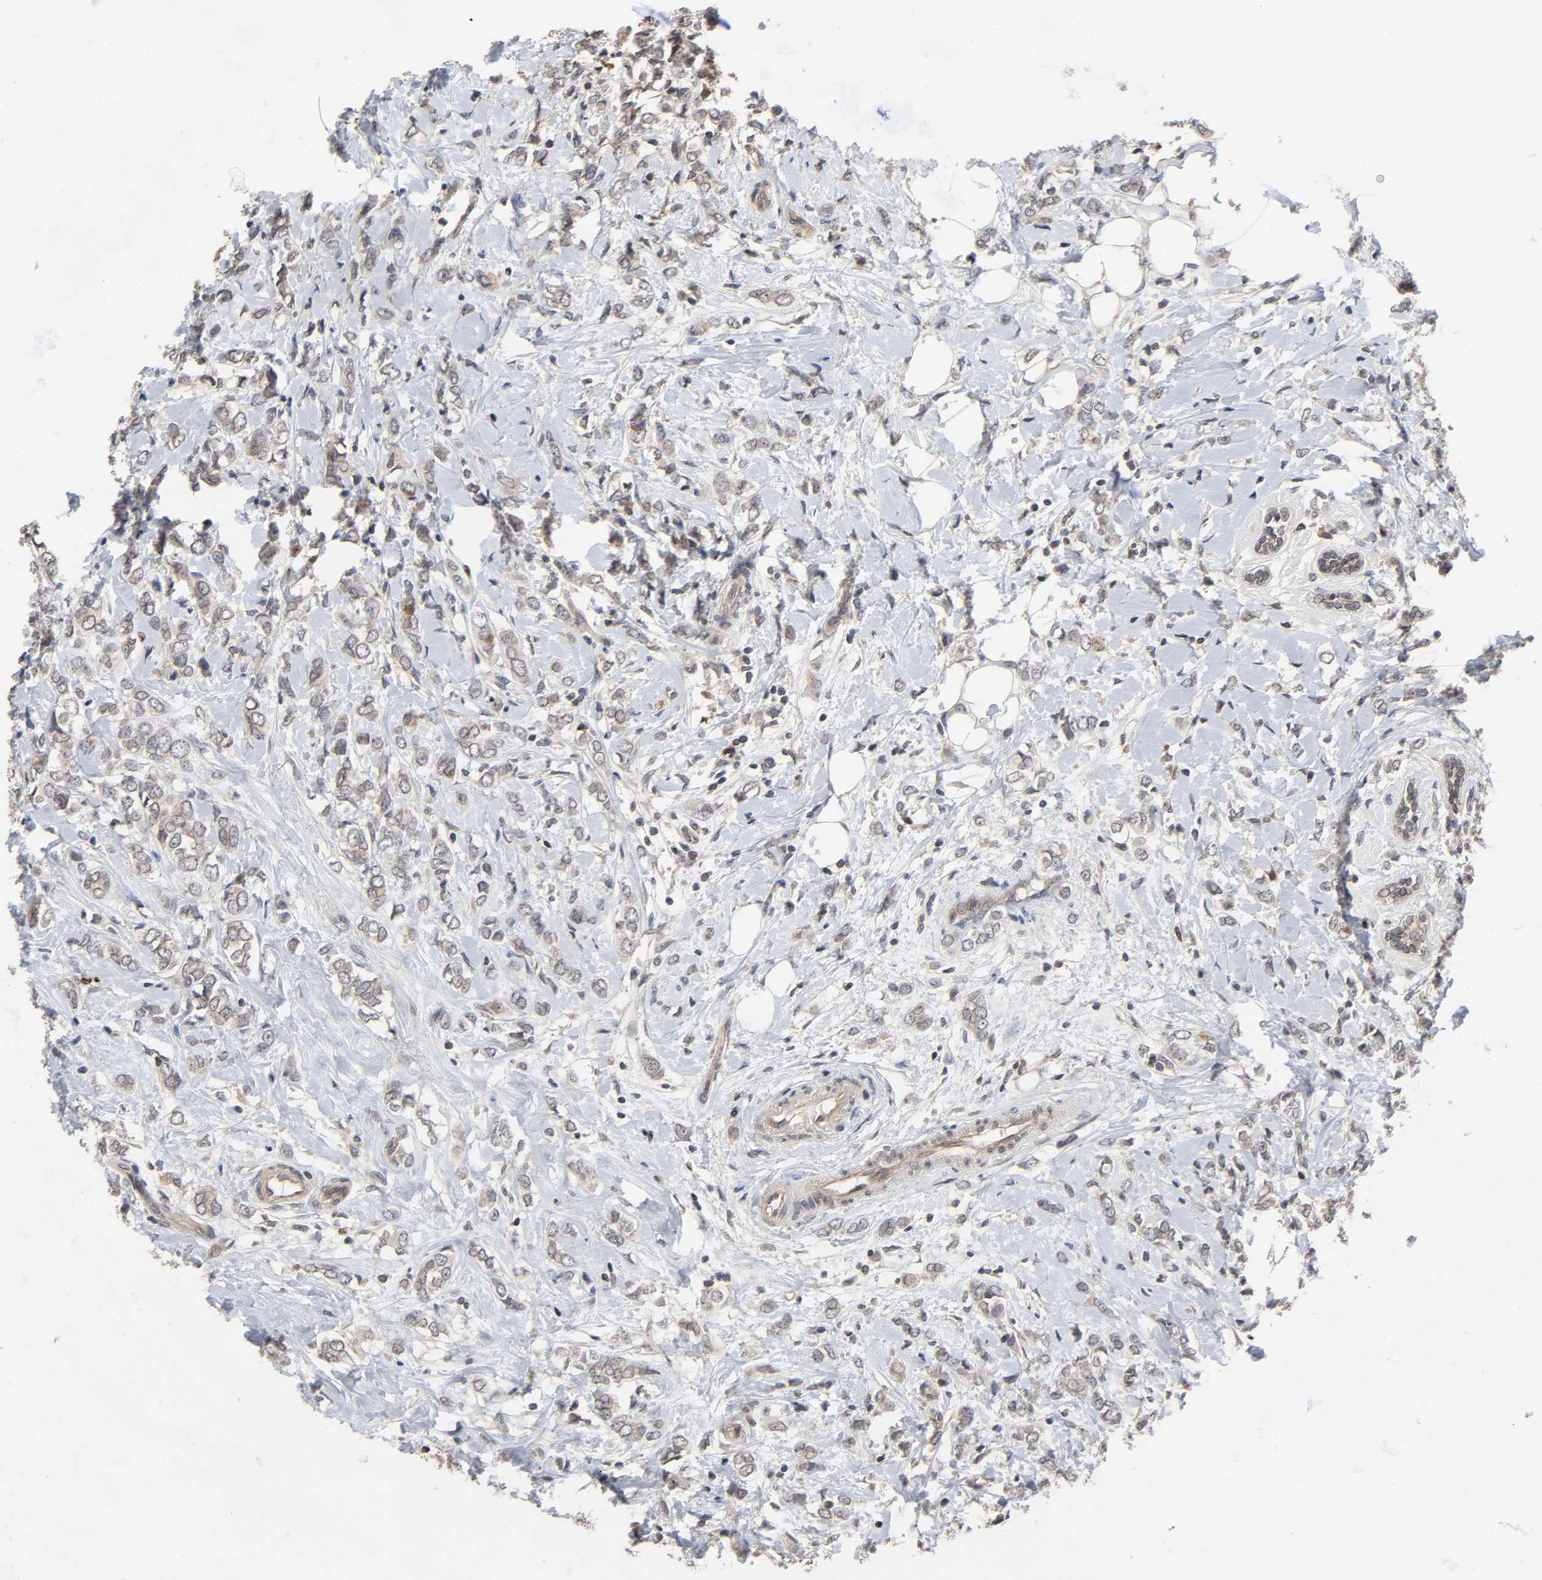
{"staining": {"intensity": "moderate", "quantity": ">75%", "location": "cytoplasmic/membranous"}, "tissue": "breast cancer", "cell_type": "Tumor cells", "image_type": "cancer", "snomed": [{"axis": "morphology", "description": "Normal tissue, NOS"}, {"axis": "morphology", "description": "Lobular carcinoma"}, {"axis": "topography", "description": "Breast"}], "caption": "This is an image of immunohistochemistry (IHC) staining of breast lobular carcinoma, which shows moderate expression in the cytoplasmic/membranous of tumor cells.", "gene": "CCDC175", "patient": {"sex": "female", "age": 47}}